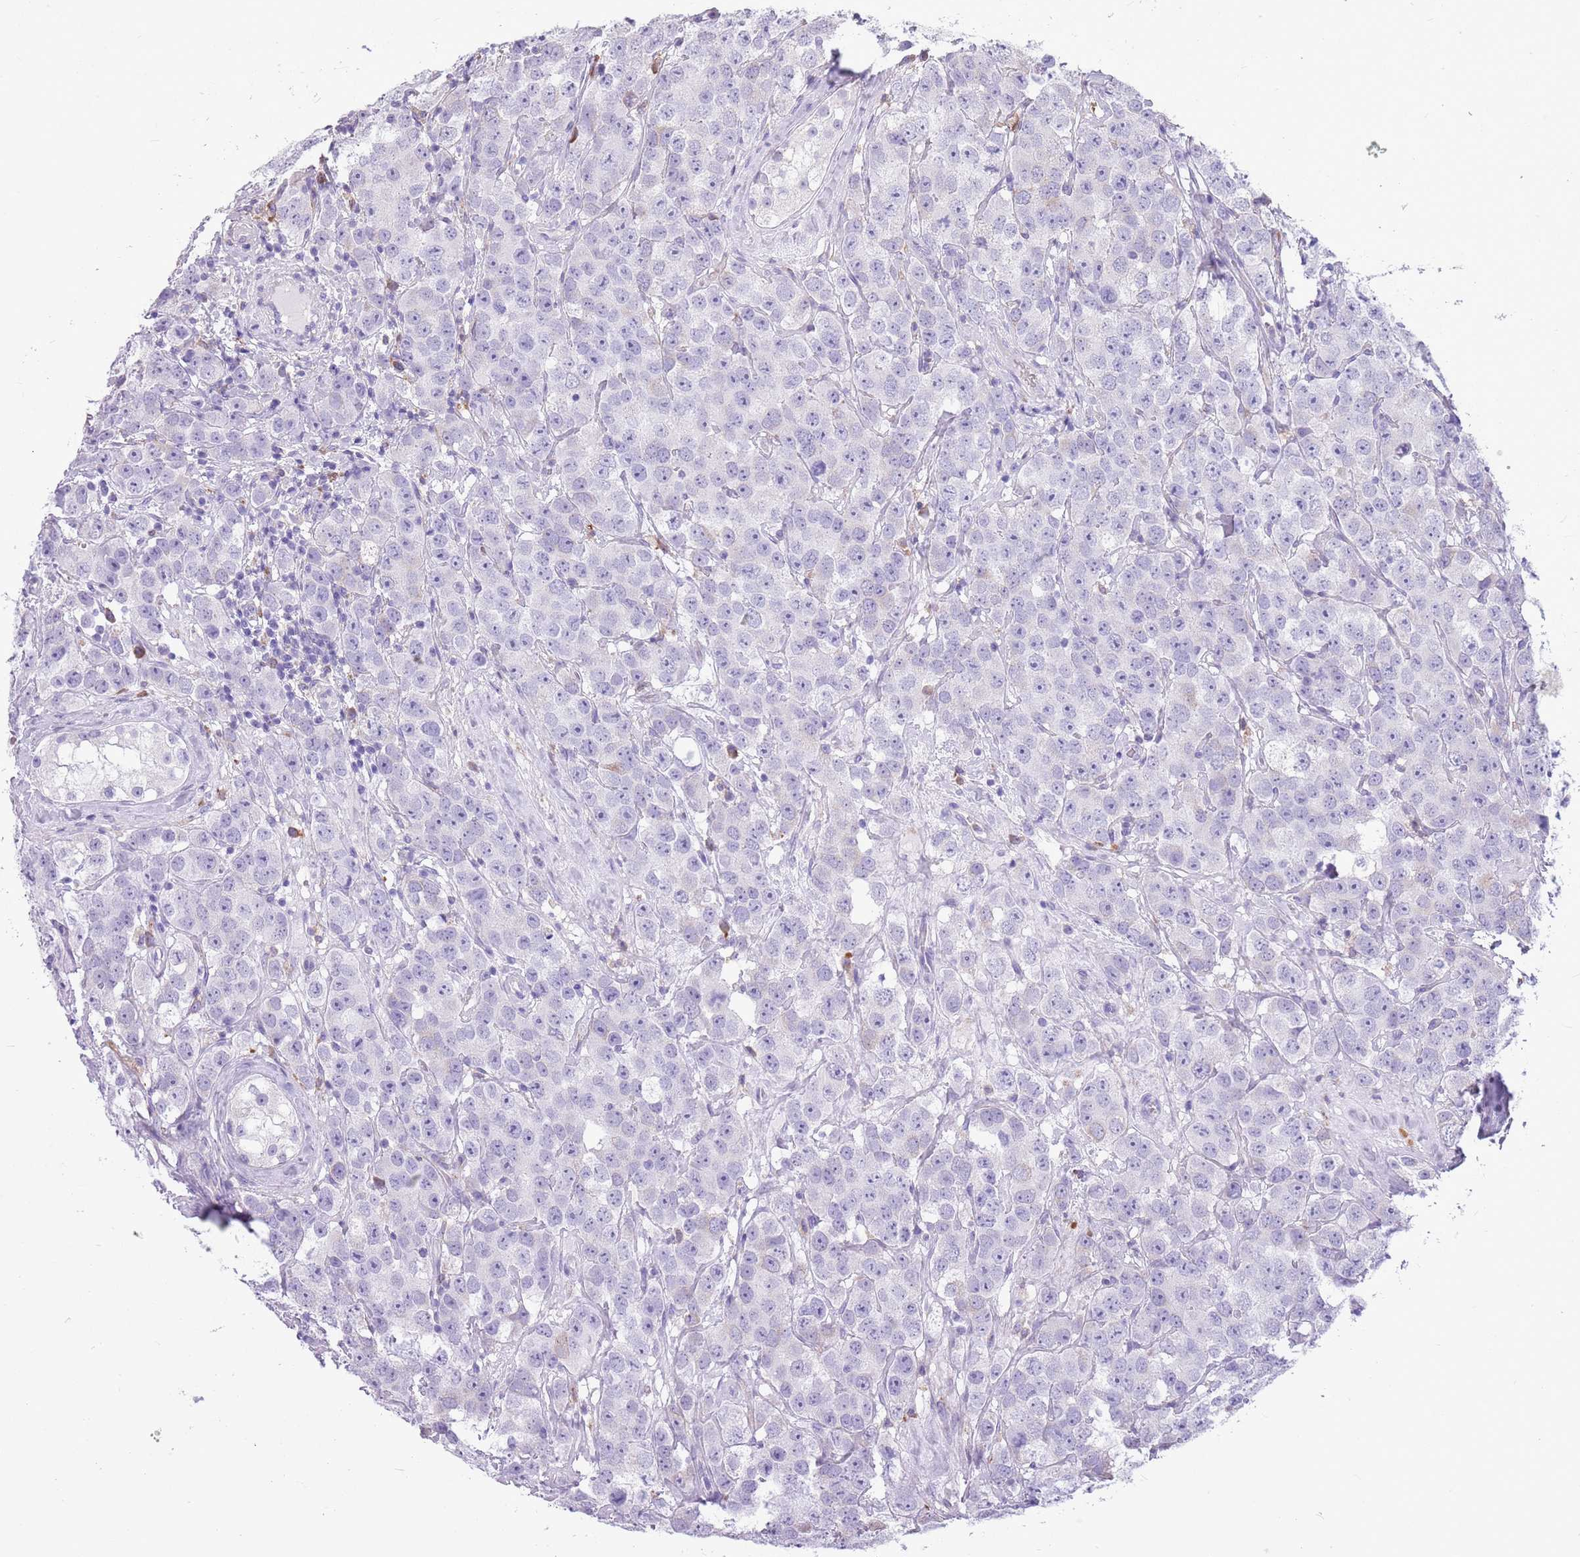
{"staining": {"intensity": "negative", "quantity": "none", "location": "none"}, "tissue": "testis cancer", "cell_type": "Tumor cells", "image_type": "cancer", "snomed": [{"axis": "morphology", "description": "Seminoma, NOS"}, {"axis": "topography", "description": "Testis"}], "caption": "The photomicrograph reveals no staining of tumor cells in testis cancer (seminoma).", "gene": "KCTD19", "patient": {"sex": "male", "age": 28}}